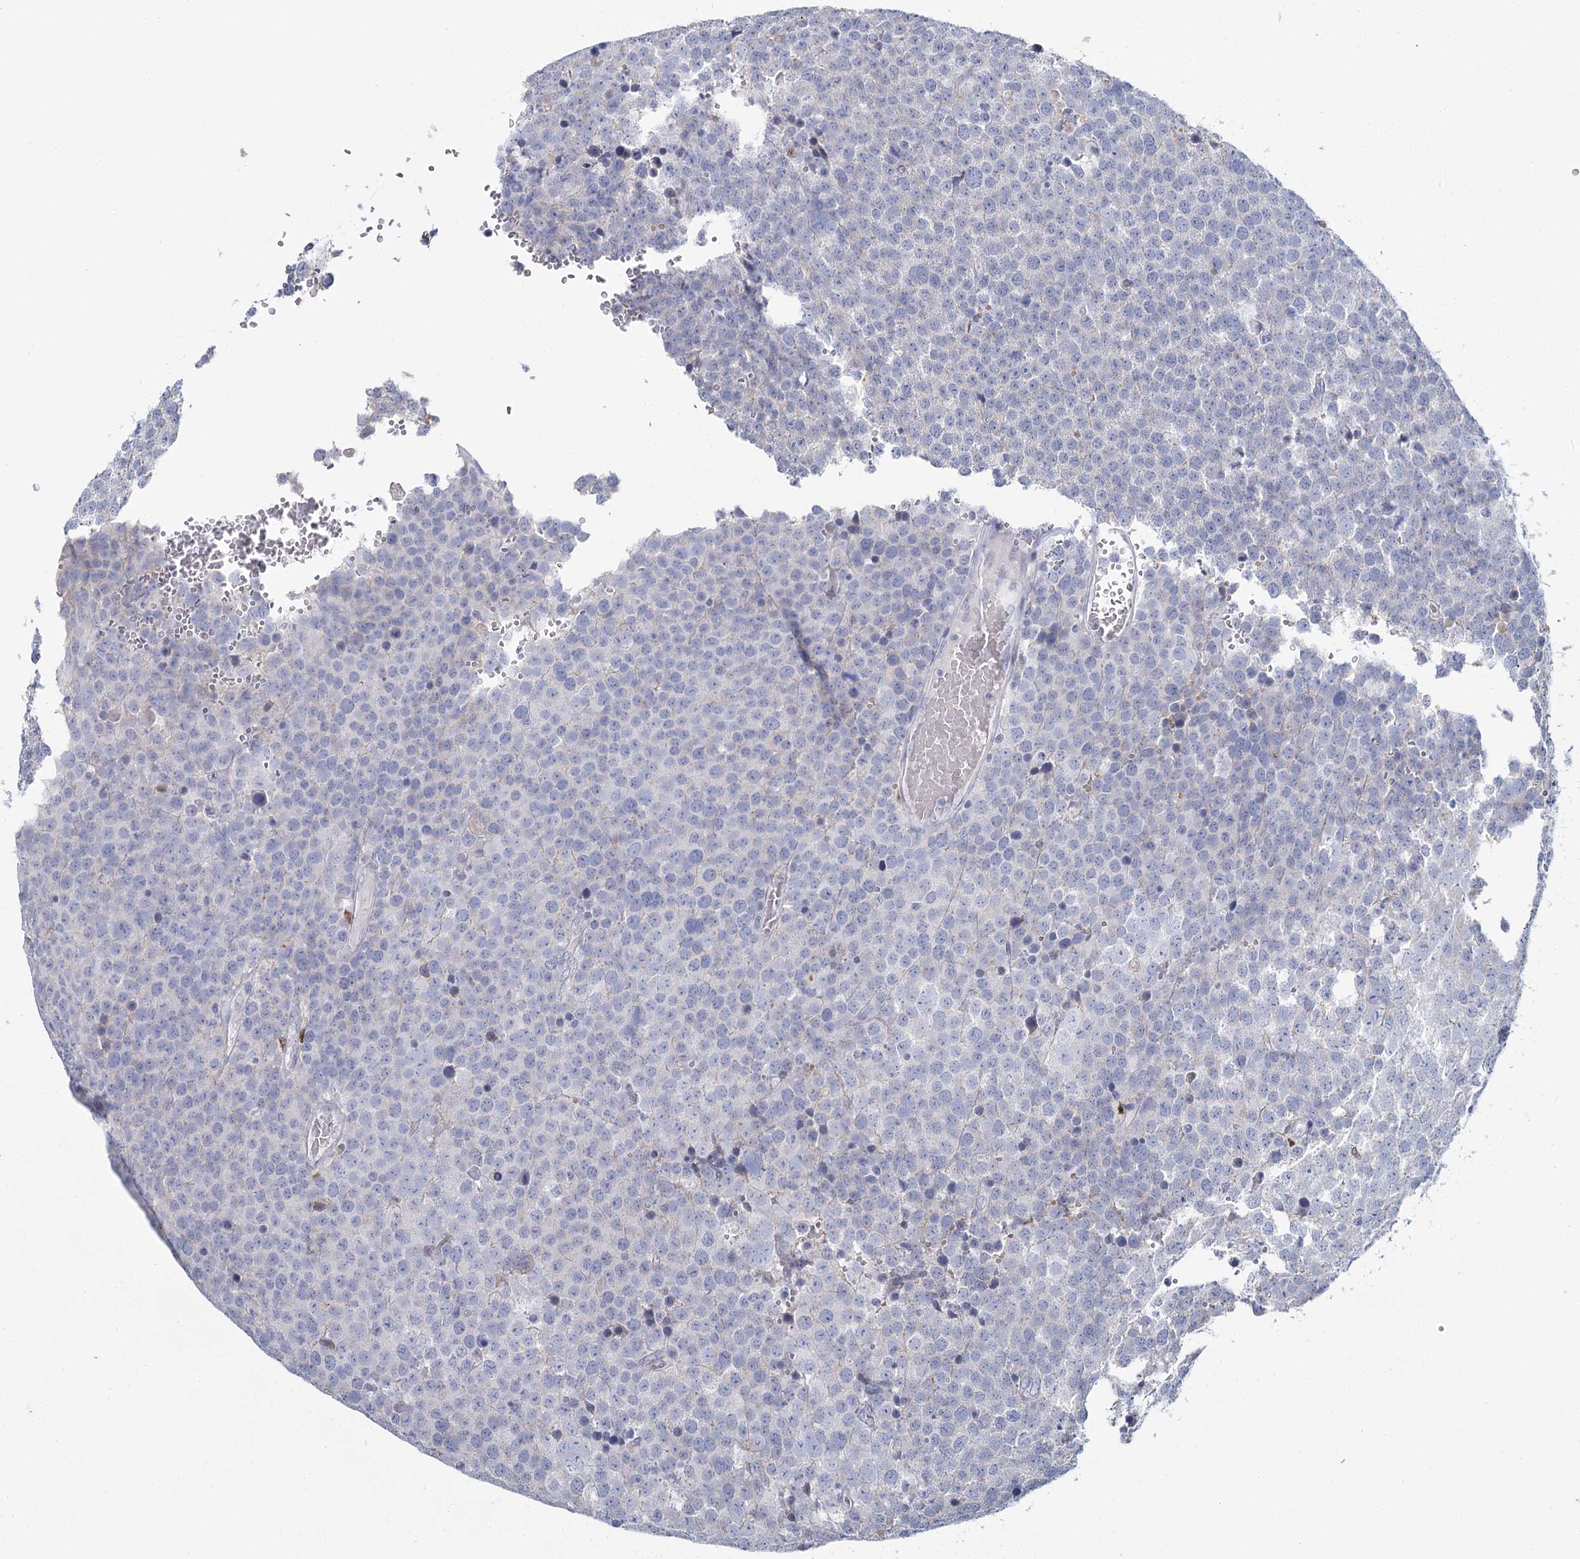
{"staining": {"intensity": "negative", "quantity": "none", "location": "none"}, "tissue": "testis cancer", "cell_type": "Tumor cells", "image_type": "cancer", "snomed": [{"axis": "morphology", "description": "Seminoma, NOS"}, {"axis": "topography", "description": "Testis"}], "caption": "IHC of human seminoma (testis) demonstrates no staining in tumor cells.", "gene": "IGSF3", "patient": {"sex": "male", "age": 71}}